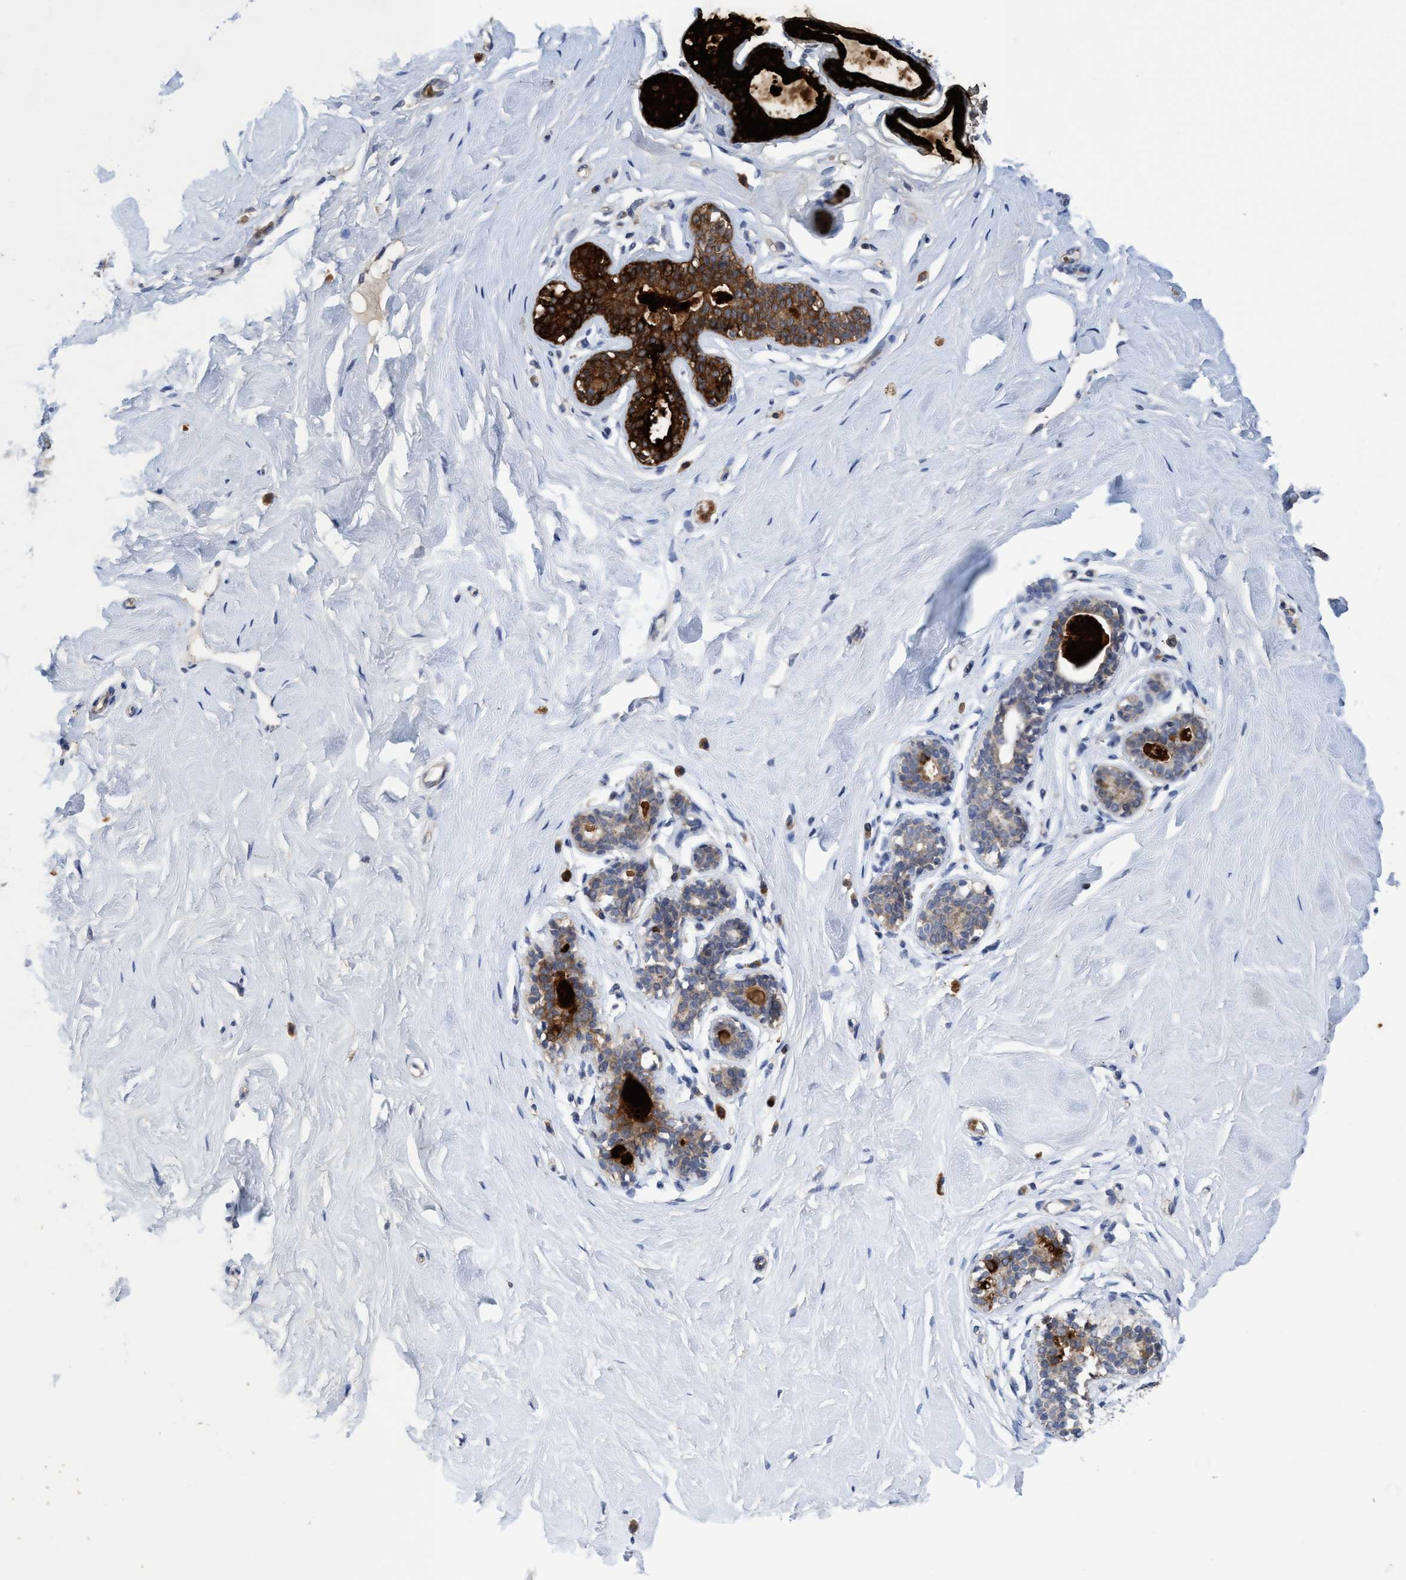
{"staining": {"intensity": "negative", "quantity": "none", "location": "none"}, "tissue": "breast", "cell_type": "Adipocytes", "image_type": "normal", "snomed": [{"axis": "morphology", "description": "Normal tissue, NOS"}, {"axis": "topography", "description": "Breast"}], "caption": "Human breast stained for a protein using immunohistochemistry reveals no staining in adipocytes.", "gene": "SEMA4D", "patient": {"sex": "female", "age": 23}}